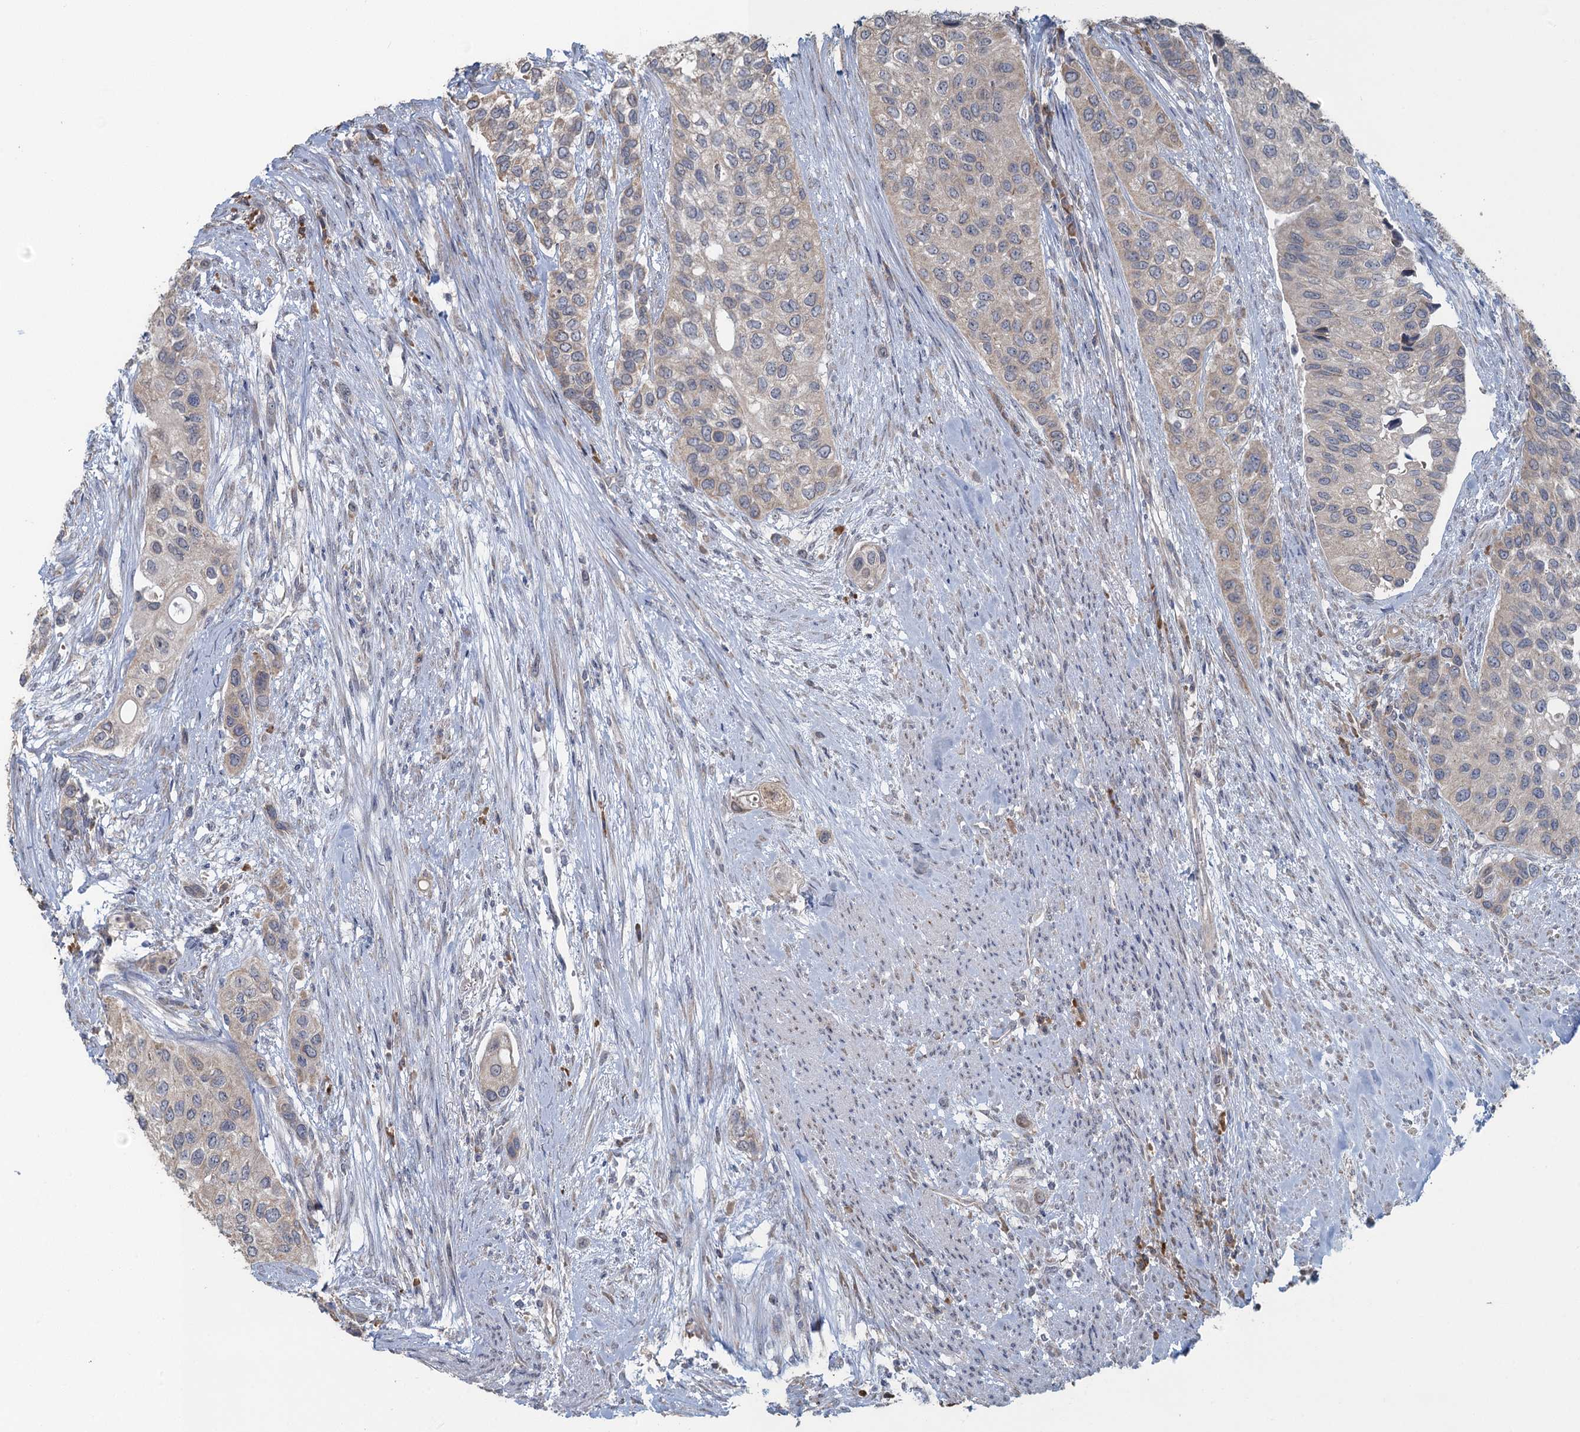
{"staining": {"intensity": "weak", "quantity": "<25%", "location": "cytoplasmic/membranous"}, "tissue": "urothelial cancer", "cell_type": "Tumor cells", "image_type": "cancer", "snomed": [{"axis": "morphology", "description": "Normal tissue, NOS"}, {"axis": "morphology", "description": "Urothelial carcinoma, High grade"}, {"axis": "topography", "description": "Vascular tissue"}, {"axis": "topography", "description": "Urinary bladder"}], "caption": "The histopathology image reveals no staining of tumor cells in urothelial cancer. (DAB (3,3'-diaminobenzidine) IHC, high magnification).", "gene": "TEX35", "patient": {"sex": "female", "age": 56}}